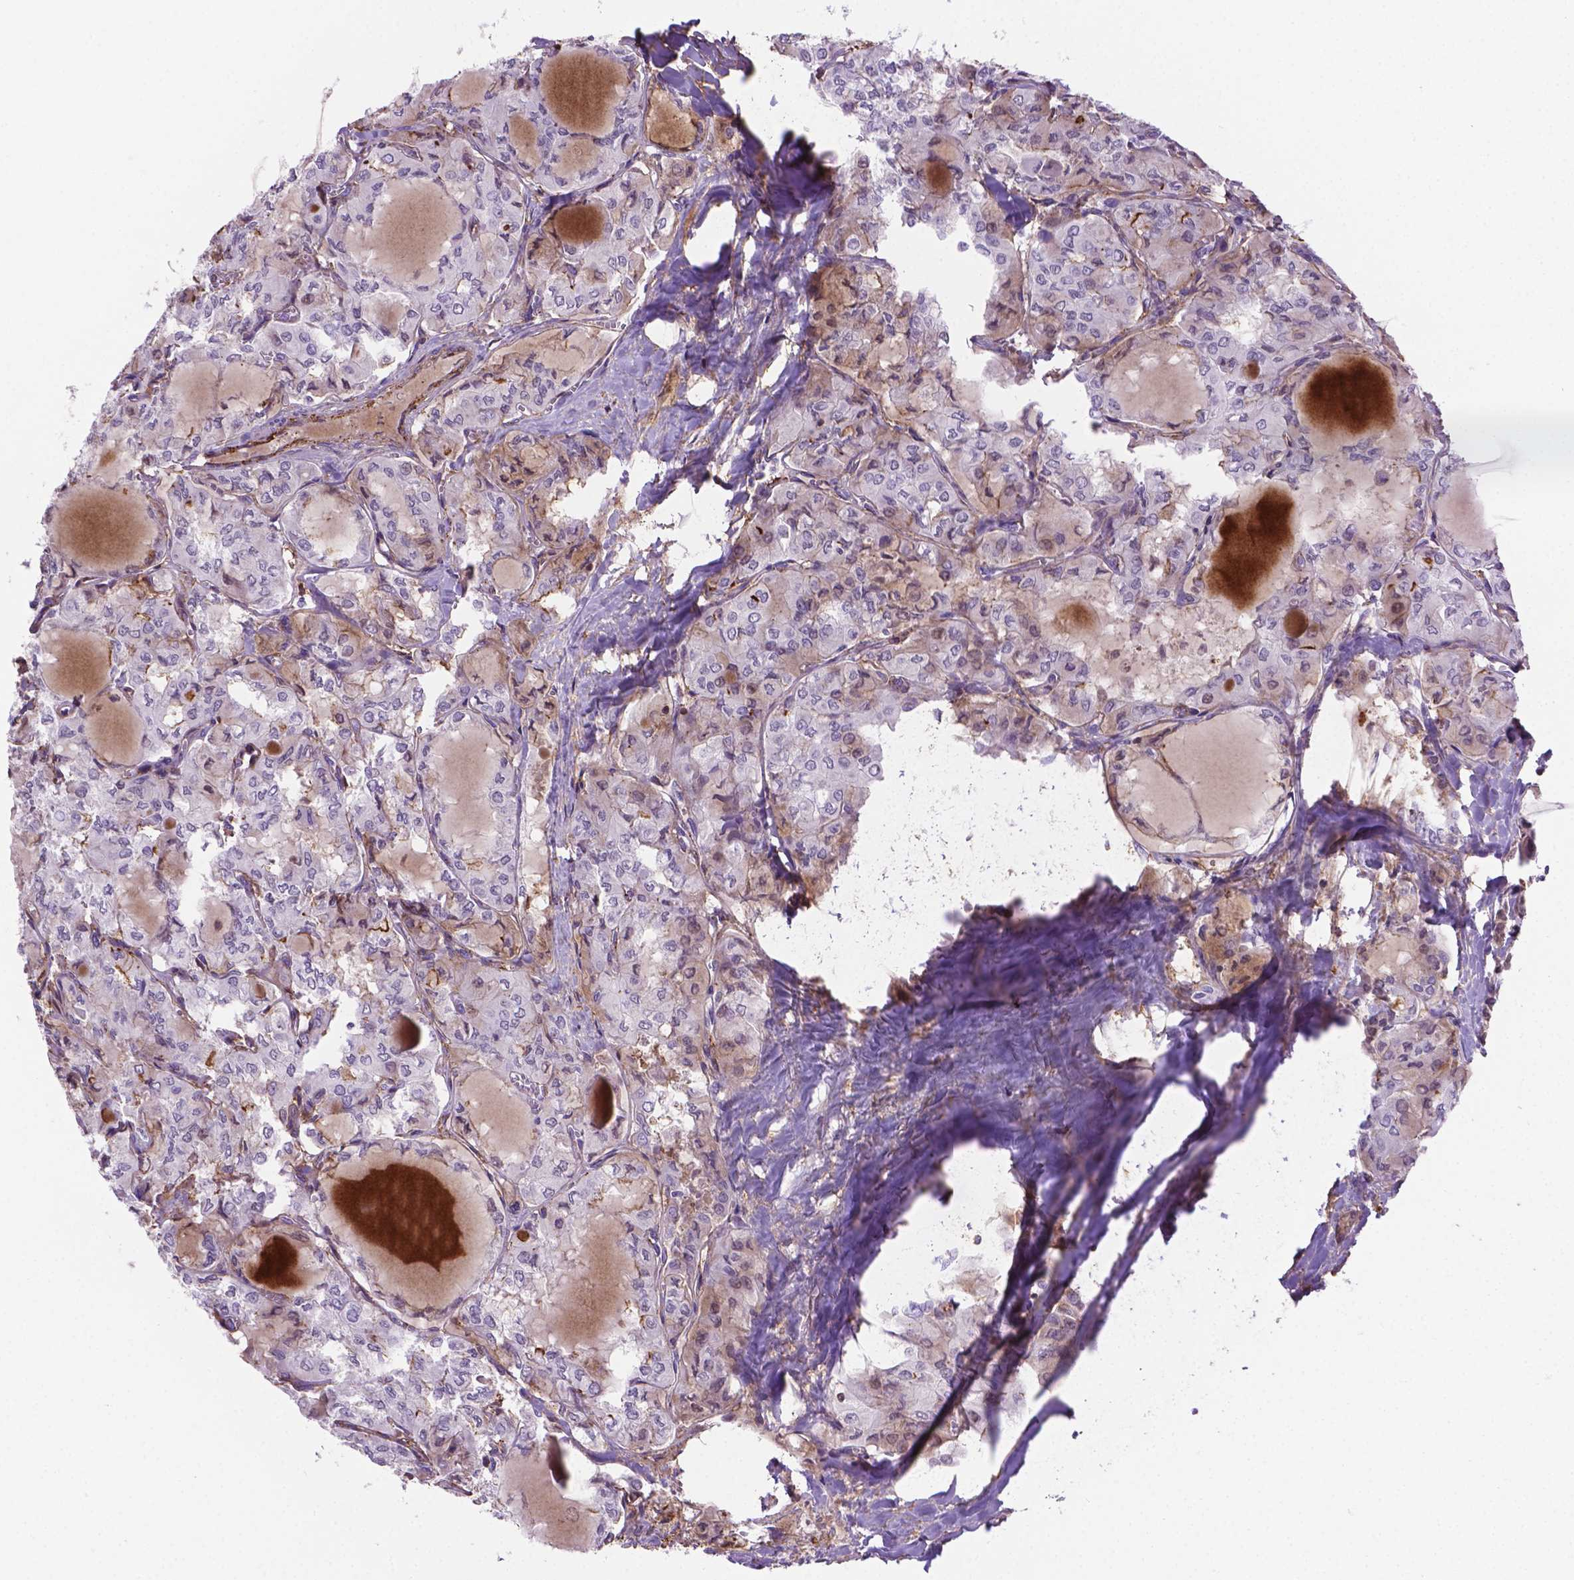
{"staining": {"intensity": "negative", "quantity": "none", "location": "none"}, "tissue": "thyroid cancer", "cell_type": "Tumor cells", "image_type": "cancer", "snomed": [{"axis": "morphology", "description": "Papillary adenocarcinoma, NOS"}, {"axis": "topography", "description": "Thyroid gland"}], "caption": "IHC photomicrograph of thyroid papillary adenocarcinoma stained for a protein (brown), which exhibits no staining in tumor cells.", "gene": "ACAD10", "patient": {"sex": "male", "age": 20}}